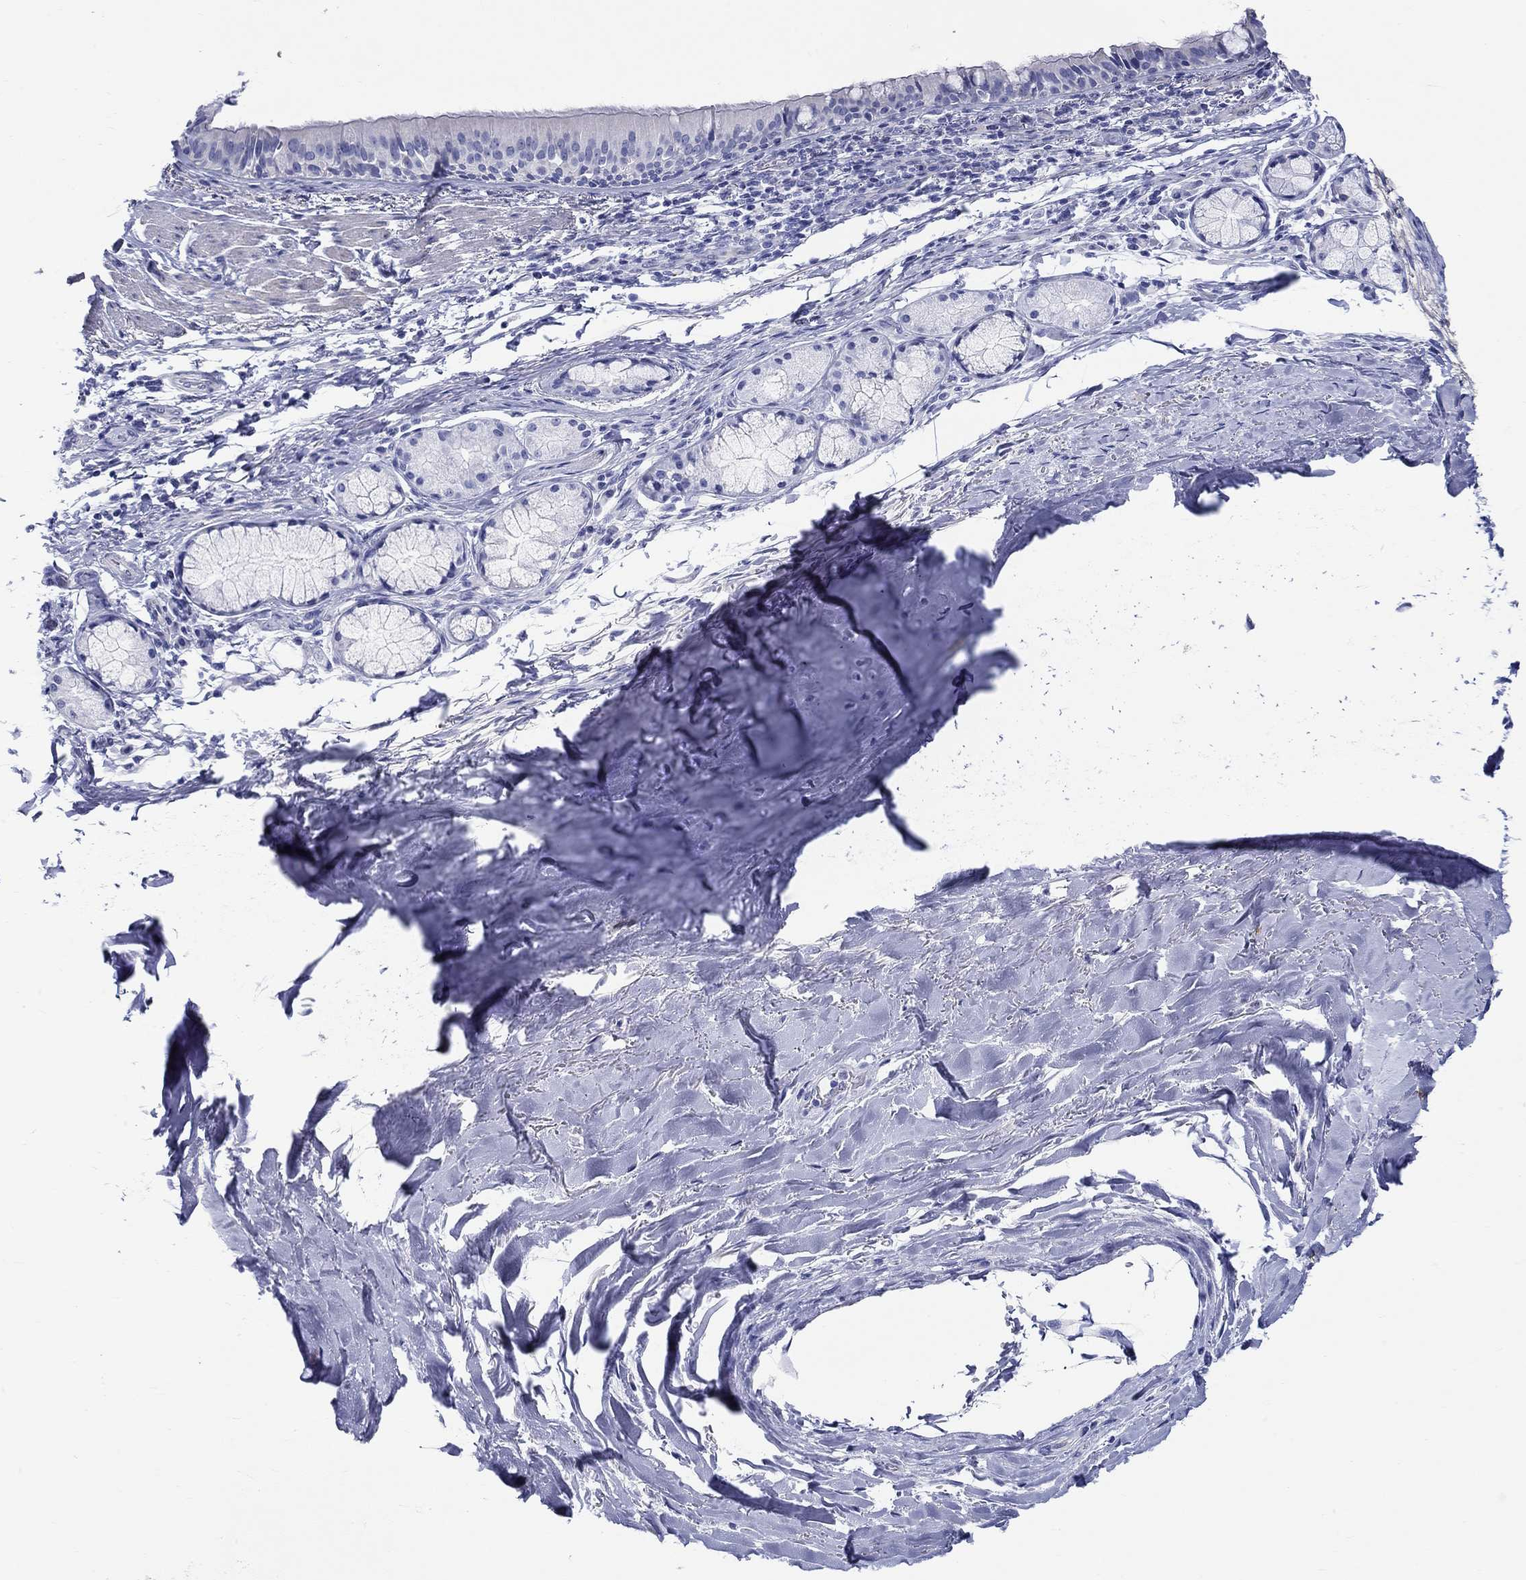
{"staining": {"intensity": "negative", "quantity": "none", "location": "none"}, "tissue": "bronchus", "cell_type": "Respiratory epithelial cells", "image_type": "normal", "snomed": [{"axis": "morphology", "description": "Normal tissue, NOS"}, {"axis": "morphology", "description": "Squamous cell carcinoma, NOS"}, {"axis": "topography", "description": "Bronchus"}, {"axis": "topography", "description": "Lung"}], "caption": "Respiratory epithelial cells show no significant staining in unremarkable bronchus. (DAB (3,3'-diaminobenzidine) immunohistochemistry (IHC) visualized using brightfield microscopy, high magnification).", "gene": "CRYGS", "patient": {"sex": "male", "age": 69}}